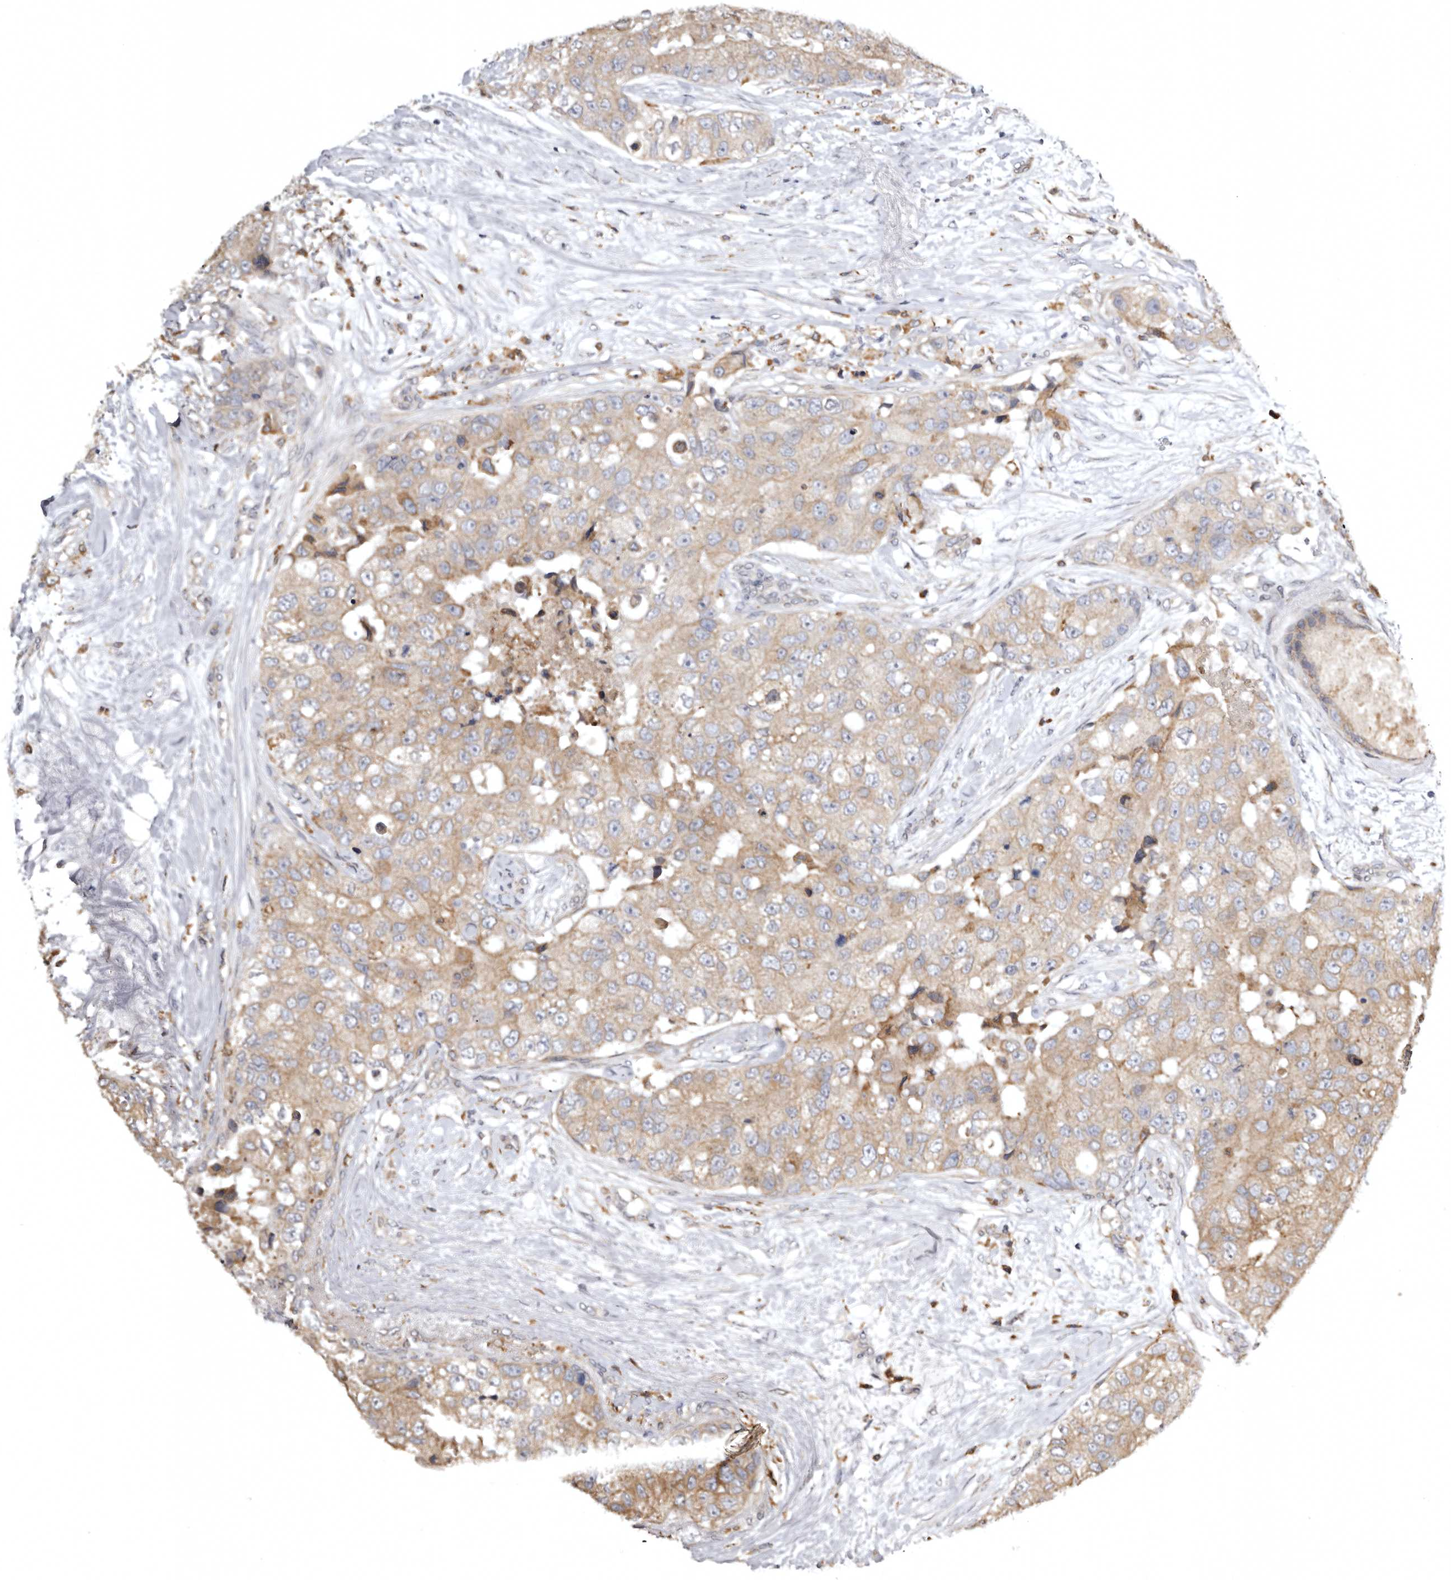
{"staining": {"intensity": "weak", "quantity": ">75%", "location": "cytoplasmic/membranous"}, "tissue": "breast cancer", "cell_type": "Tumor cells", "image_type": "cancer", "snomed": [{"axis": "morphology", "description": "Duct carcinoma"}, {"axis": "topography", "description": "Breast"}], "caption": "DAB (3,3'-diaminobenzidine) immunohistochemical staining of breast intraductal carcinoma displays weak cytoplasmic/membranous protein positivity in approximately >75% of tumor cells. The protein of interest is shown in brown color, while the nuclei are stained blue.", "gene": "INKA2", "patient": {"sex": "female", "age": 62}}